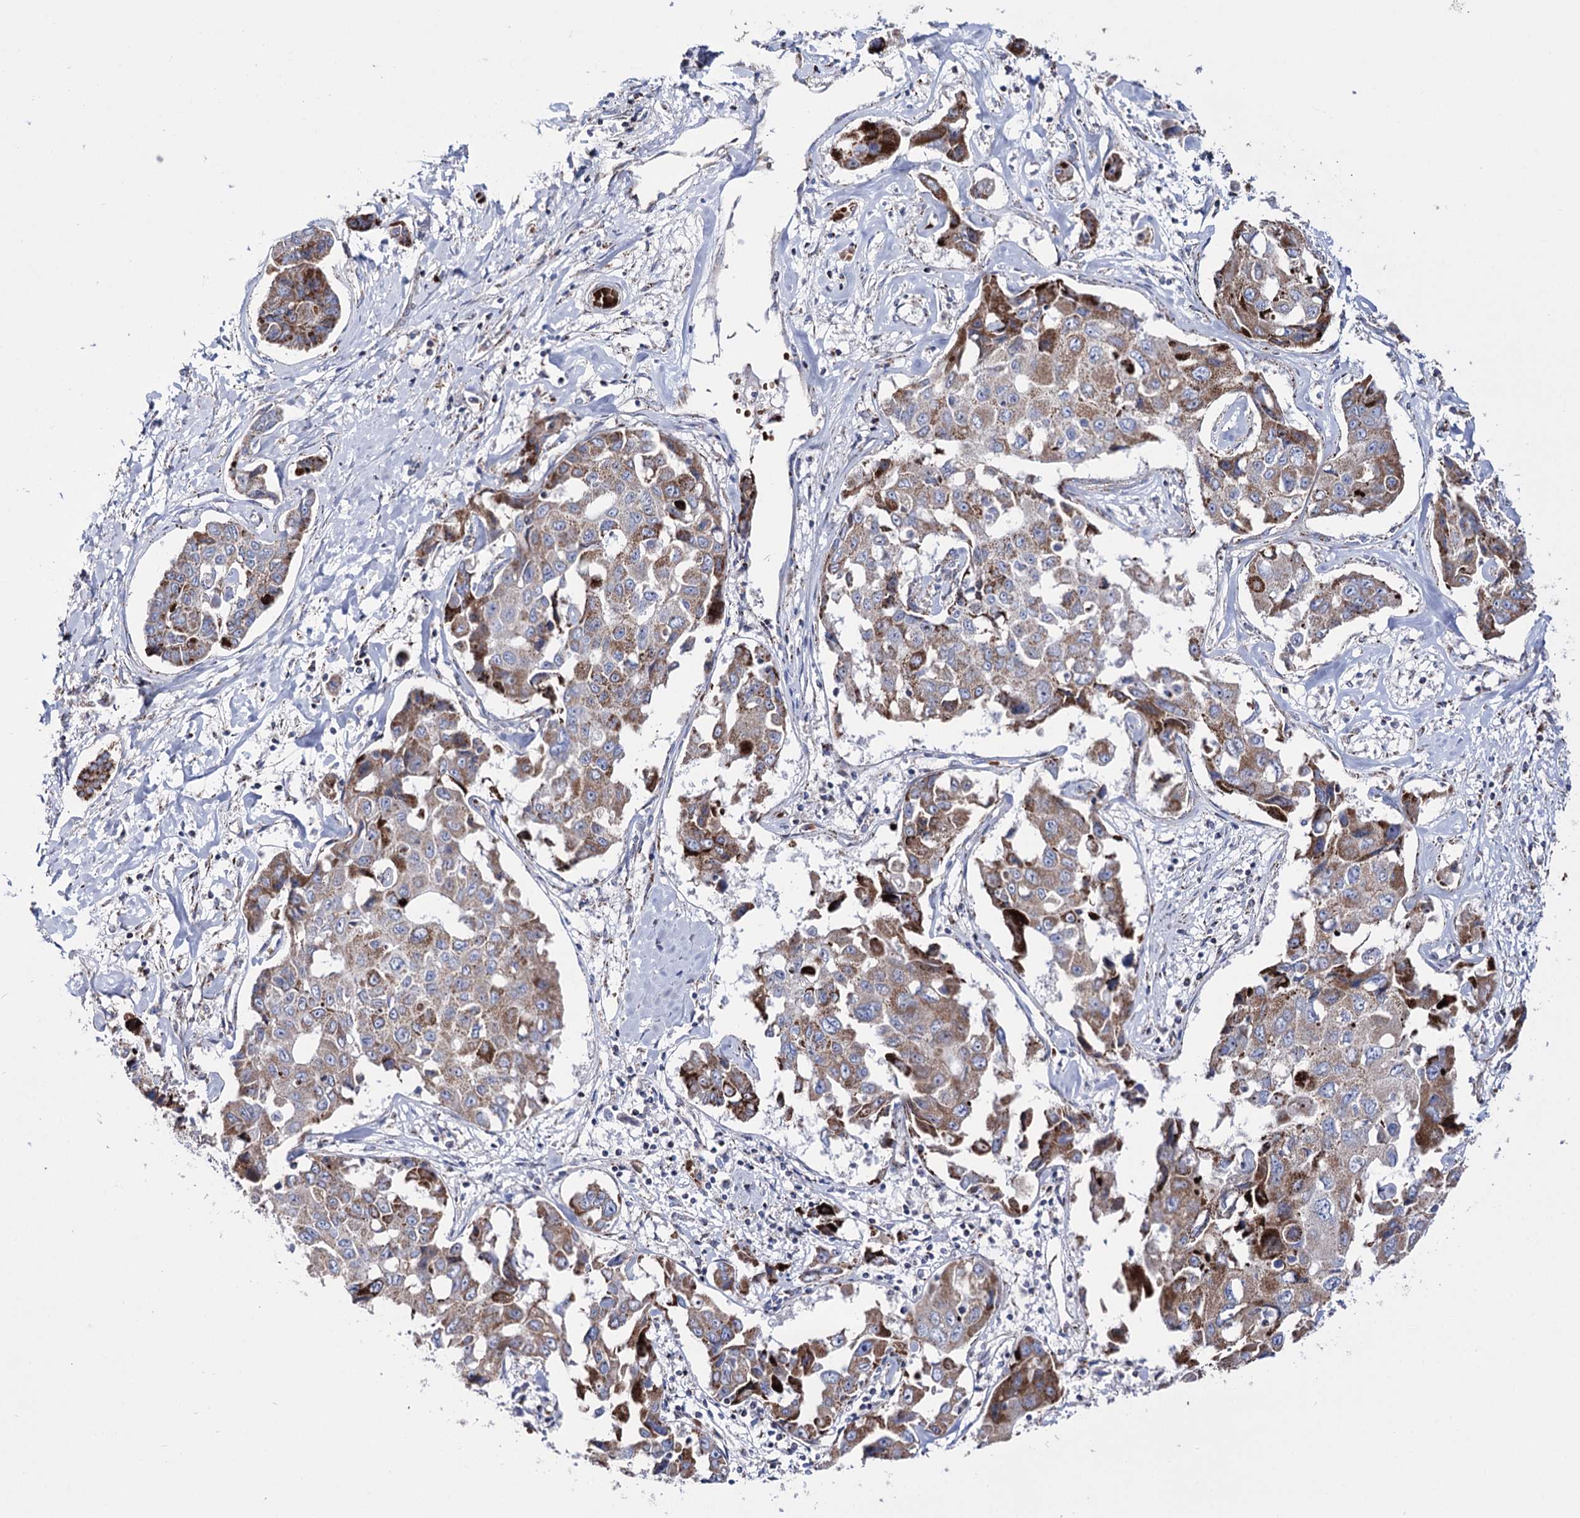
{"staining": {"intensity": "moderate", "quantity": ">75%", "location": "cytoplasmic/membranous"}, "tissue": "liver cancer", "cell_type": "Tumor cells", "image_type": "cancer", "snomed": [{"axis": "morphology", "description": "Cholangiocarcinoma"}, {"axis": "topography", "description": "Liver"}], "caption": "Protein expression analysis of human liver cancer reveals moderate cytoplasmic/membranous expression in about >75% of tumor cells. The protein of interest is shown in brown color, while the nuclei are stained blue.", "gene": "OSBPL5", "patient": {"sex": "male", "age": 59}}